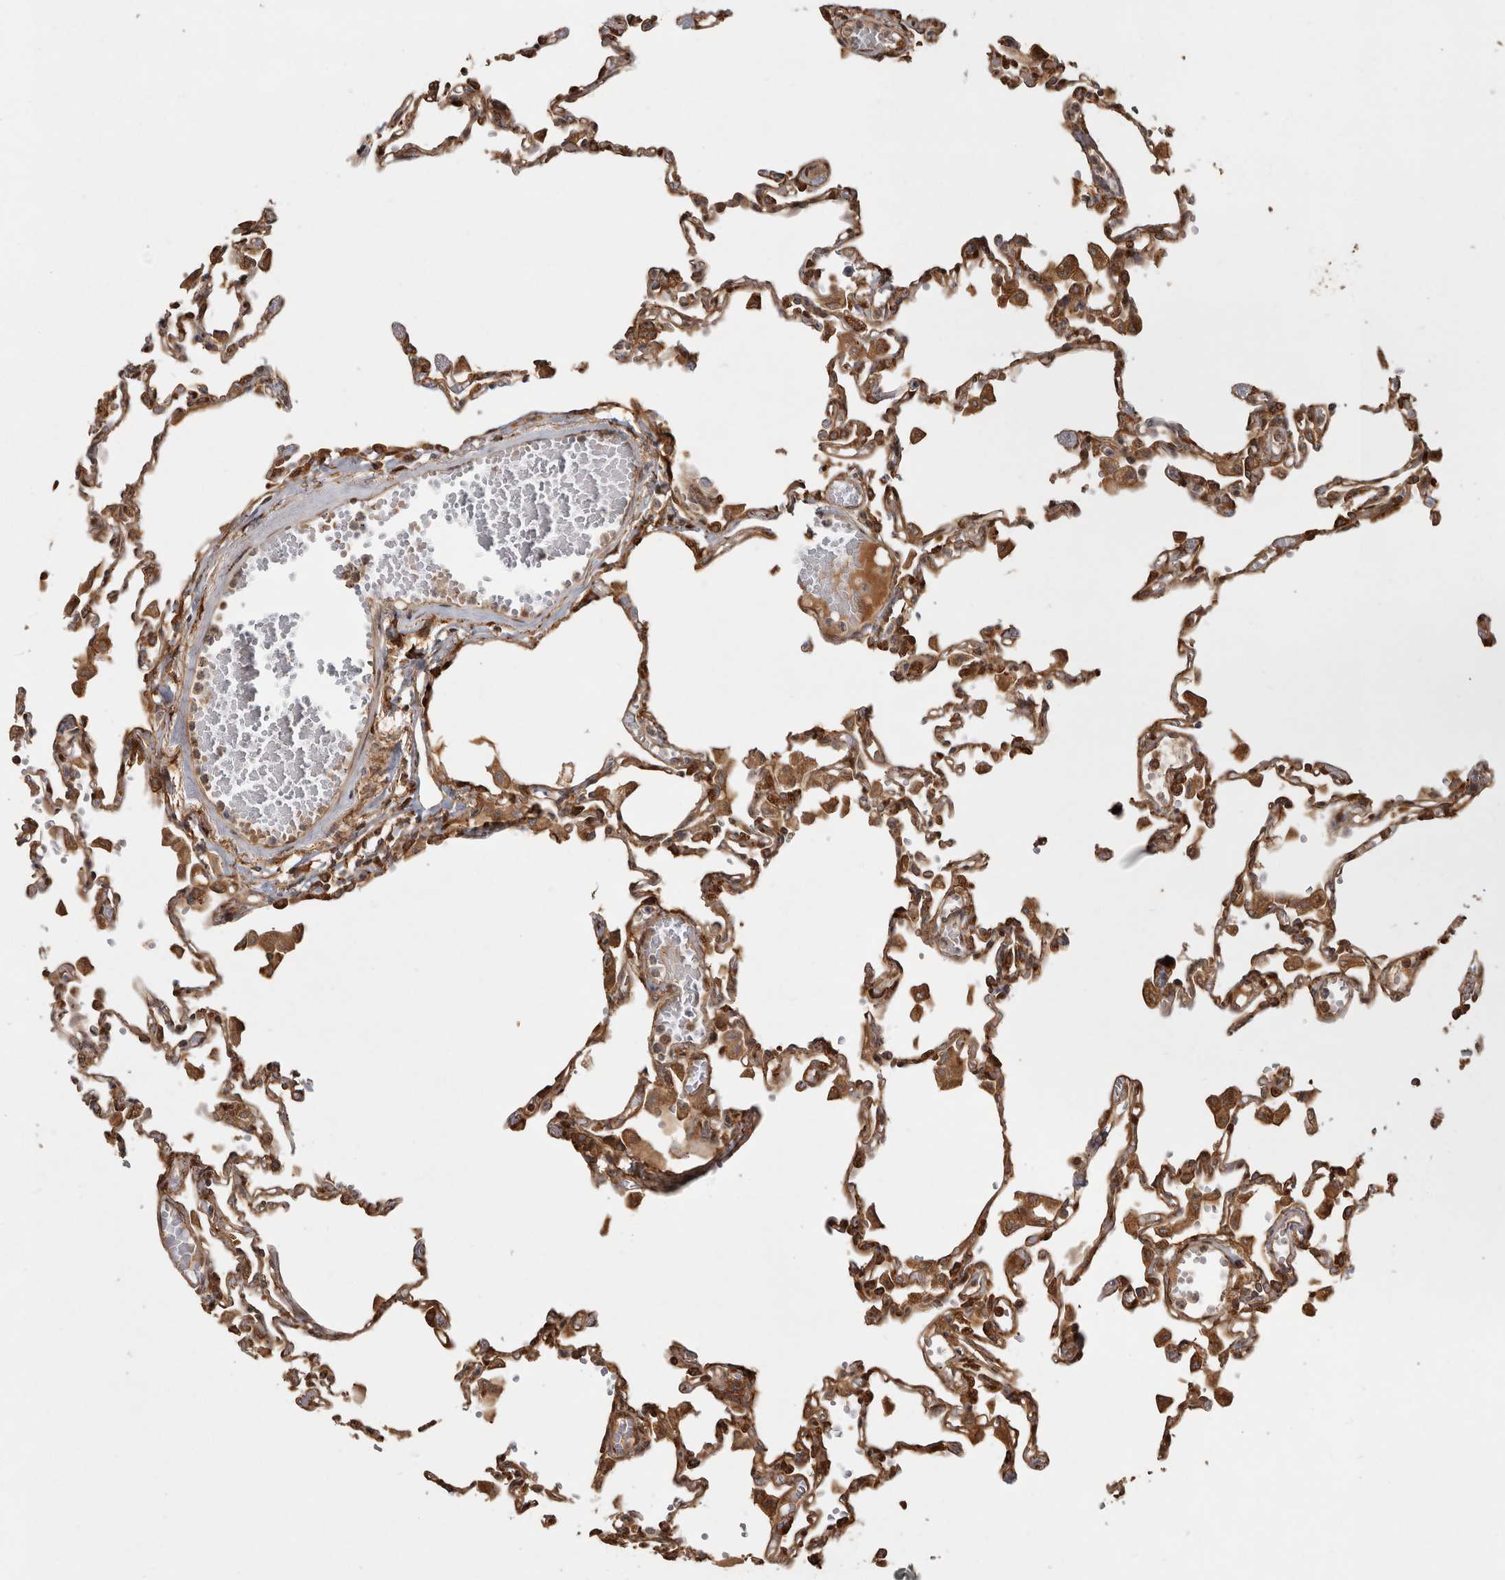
{"staining": {"intensity": "strong", "quantity": ">75%", "location": "cytoplasmic/membranous"}, "tissue": "lung", "cell_type": "Alveolar cells", "image_type": "normal", "snomed": [{"axis": "morphology", "description": "Normal tissue, NOS"}, {"axis": "topography", "description": "Bronchus"}, {"axis": "topography", "description": "Lung"}], "caption": "Immunohistochemistry (IHC) (DAB (3,3'-diaminobenzidine)) staining of benign human lung displays strong cytoplasmic/membranous protein staining in approximately >75% of alveolar cells.", "gene": "CAMSAP2", "patient": {"sex": "female", "age": 49}}